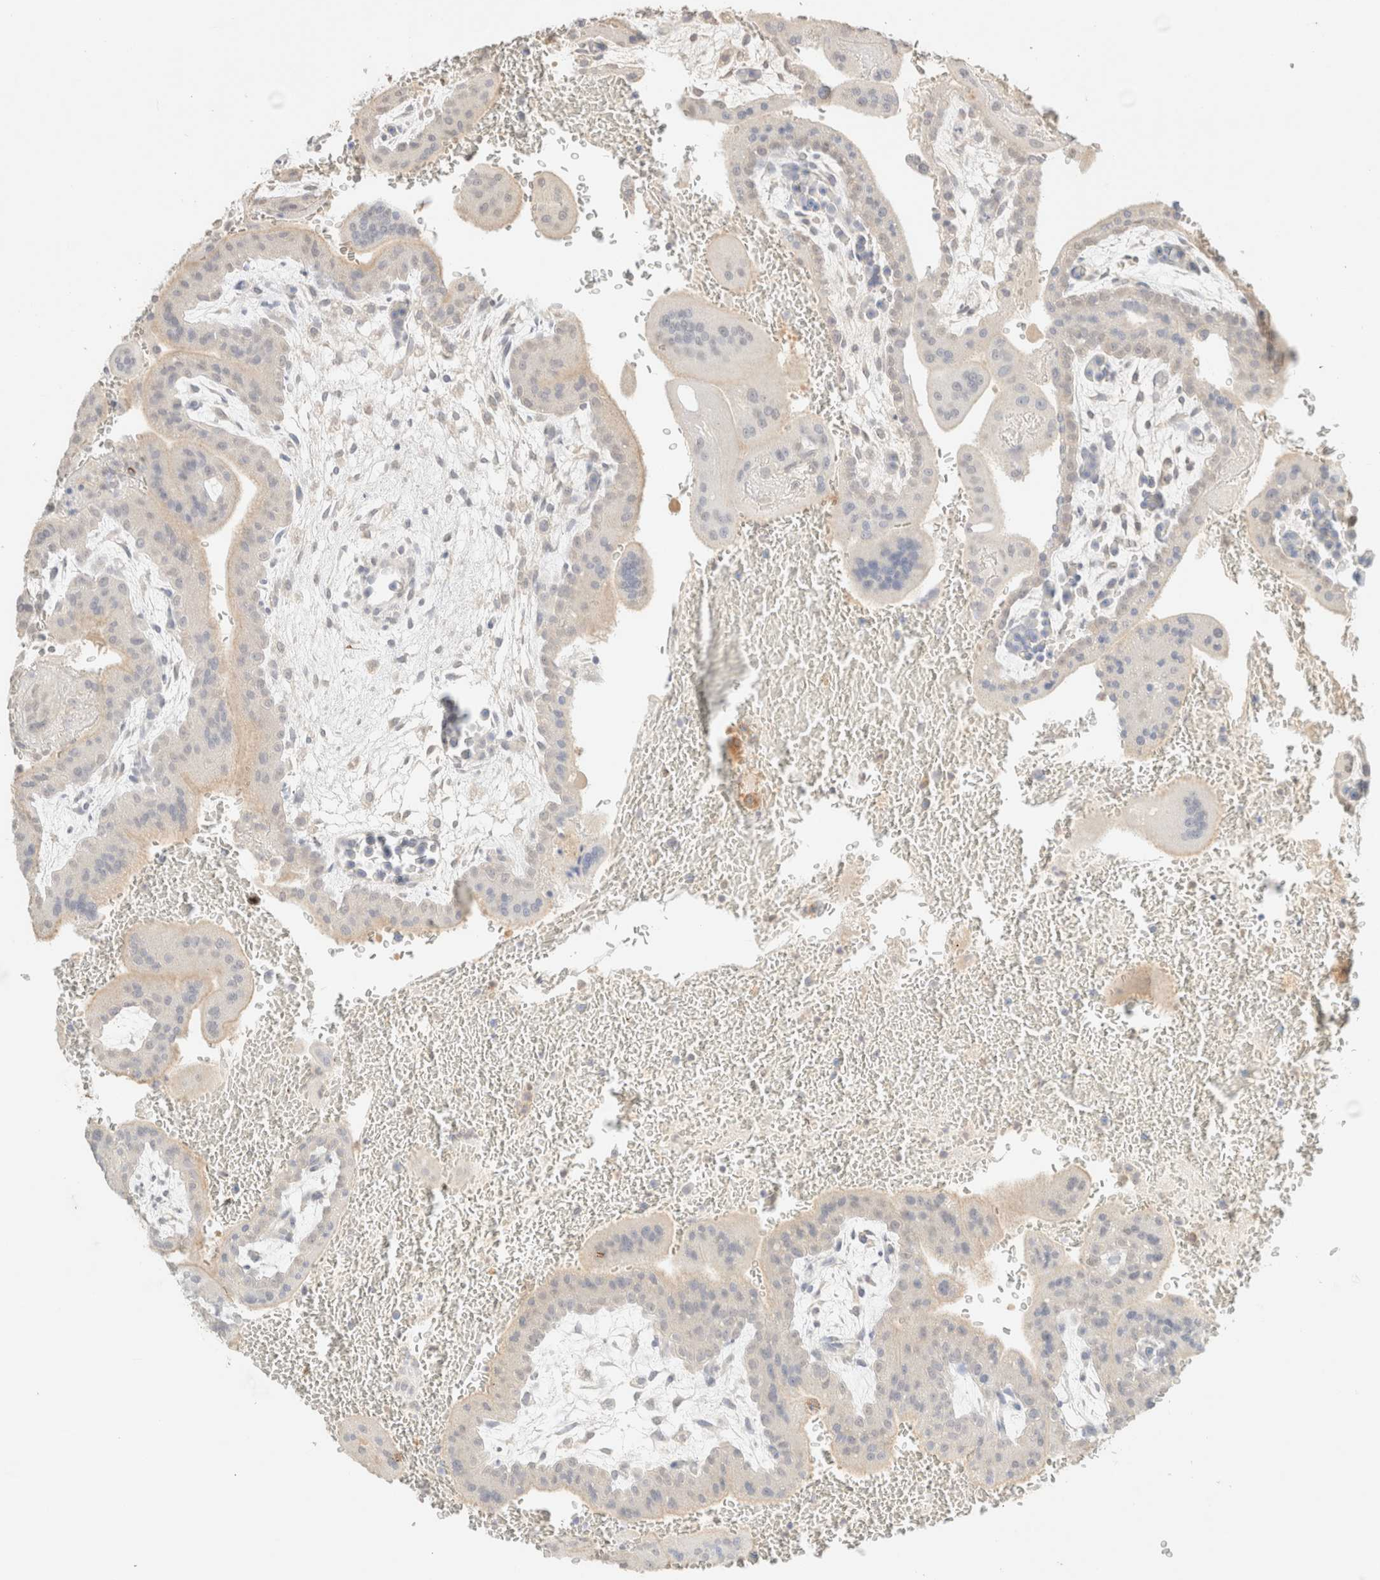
{"staining": {"intensity": "negative", "quantity": "none", "location": "none"}, "tissue": "placenta", "cell_type": "Decidual cells", "image_type": "normal", "snomed": [{"axis": "morphology", "description": "Normal tissue, NOS"}, {"axis": "topography", "description": "Placenta"}], "caption": "This histopathology image is of normal placenta stained with immunohistochemistry (IHC) to label a protein in brown with the nuclei are counter-stained blue. There is no staining in decidual cells.", "gene": "CPA1", "patient": {"sex": "female", "age": 35}}